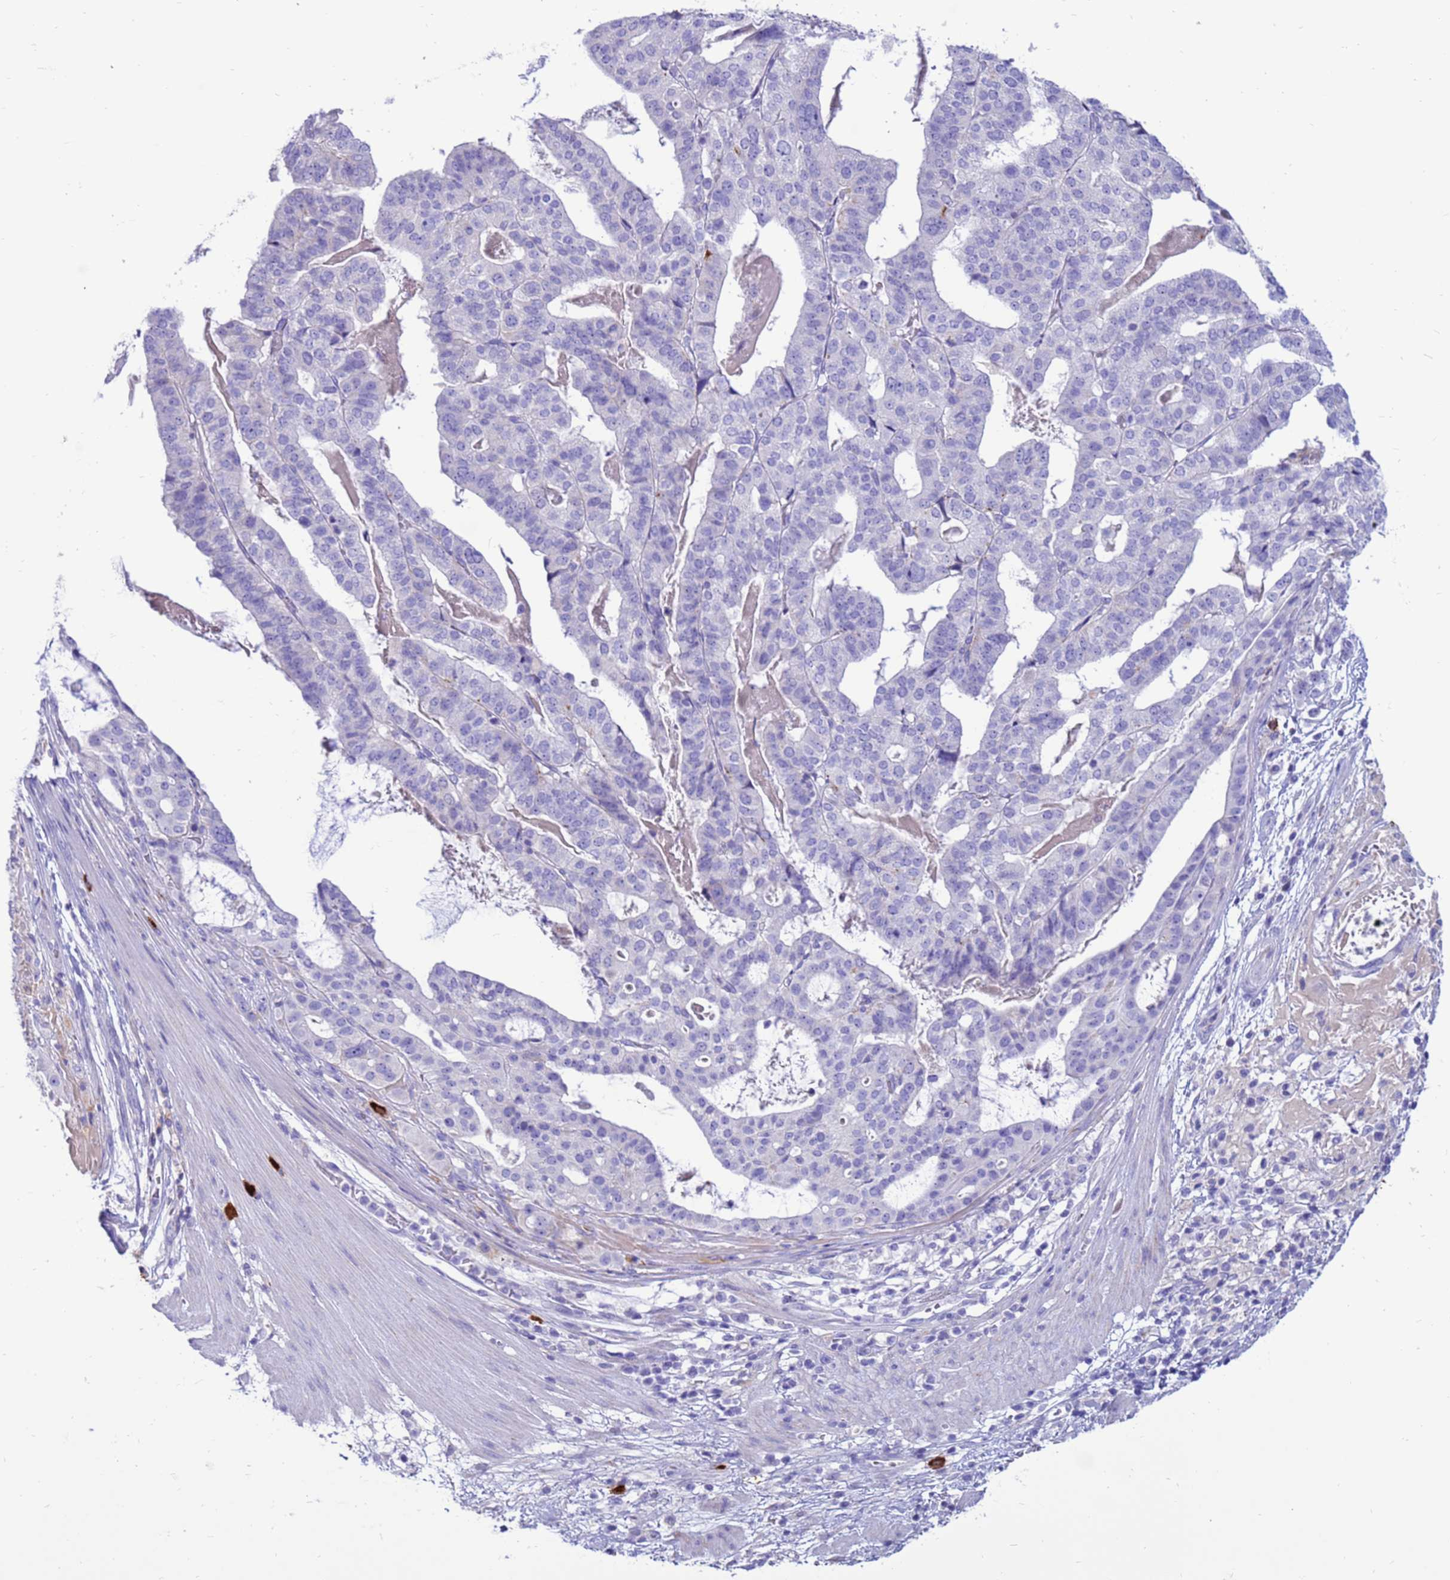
{"staining": {"intensity": "negative", "quantity": "none", "location": "none"}, "tissue": "stomach cancer", "cell_type": "Tumor cells", "image_type": "cancer", "snomed": [{"axis": "morphology", "description": "Adenocarcinoma, NOS"}, {"axis": "topography", "description": "Stomach"}], "caption": "This is a image of IHC staining of stomach cancer (adenocarcinoma), which shows no positivity in tumor cells.", "gene": "PDE10A", "patient": {"sex": "male", "age": 48}}